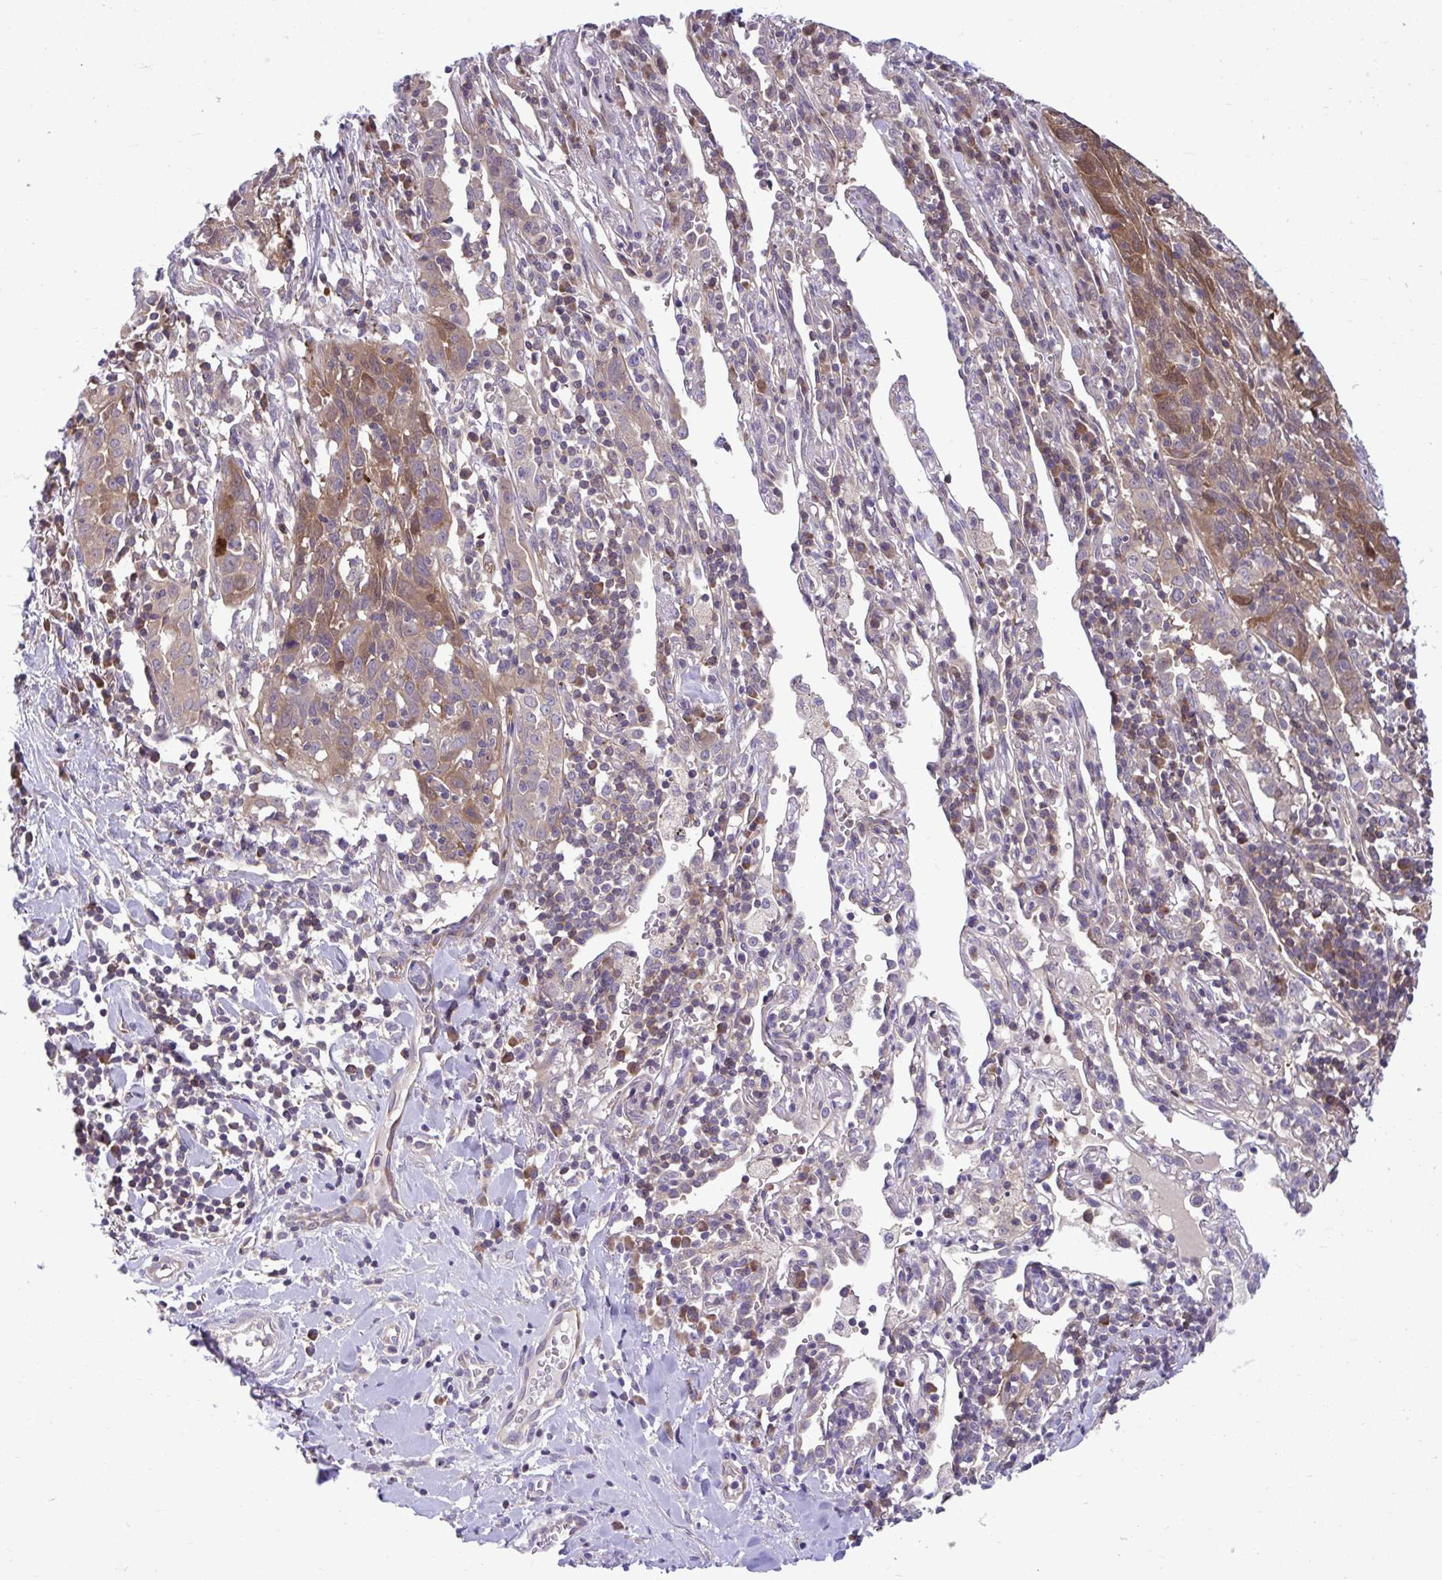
{"staining": {"intensity": "moderate", "quantity": "25%-75%", "location": "cytoplasmic/membranous,nuclear"}, "tissue": "lung cancer", "cell_type": "Tumor cells", "image_type": "cancer", "snomed": [{"axis": "morphology", "description": "Squamous cell carcinoma, NOS"}, {"axis": "topography", "description": "Lung"}], "caption": "Lung squamous cell carcinoma tissue displays moderate cytoplasmic/membranous and nuclear staining in about 25%-75% of tumor cells, visualized by immunohistochemistry.", "gene": "PCDHB7", "patient": {"sex": "female", "age": 66}}